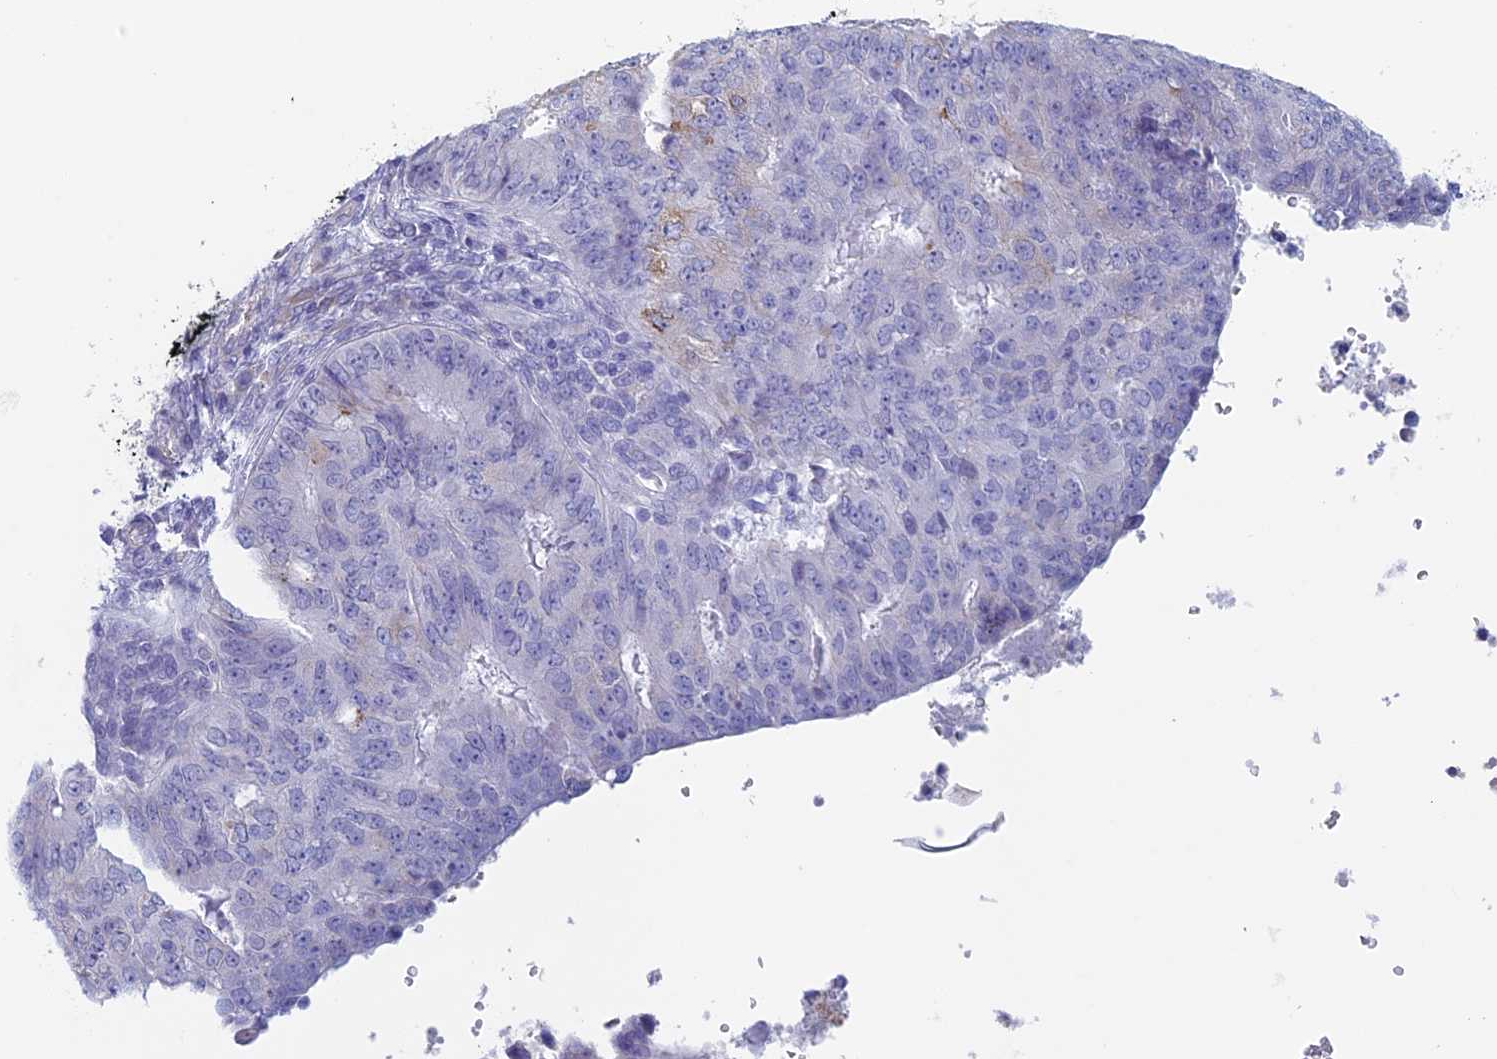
{"staining": {"intensity": "moderate", "quantity": "<25%", "location": "cytoplasmic/membranous"}, "tissue": "endometrial cancer", "cell_type": "Tumor cells", "image_type": "cancer", "snomed": [{"axis": "morphology", "description": "Adenocarcinoma, NOS"}, {"axis": "topography", "description": "Endometrium"}], "caption": "Moderate cytoplasmic/membranous protein positivity is seen in approximately <25% of tumor cells in endometrial cancer.", "gene": "MAGEB6", "patient": {"sex": "female", "age": 32}}